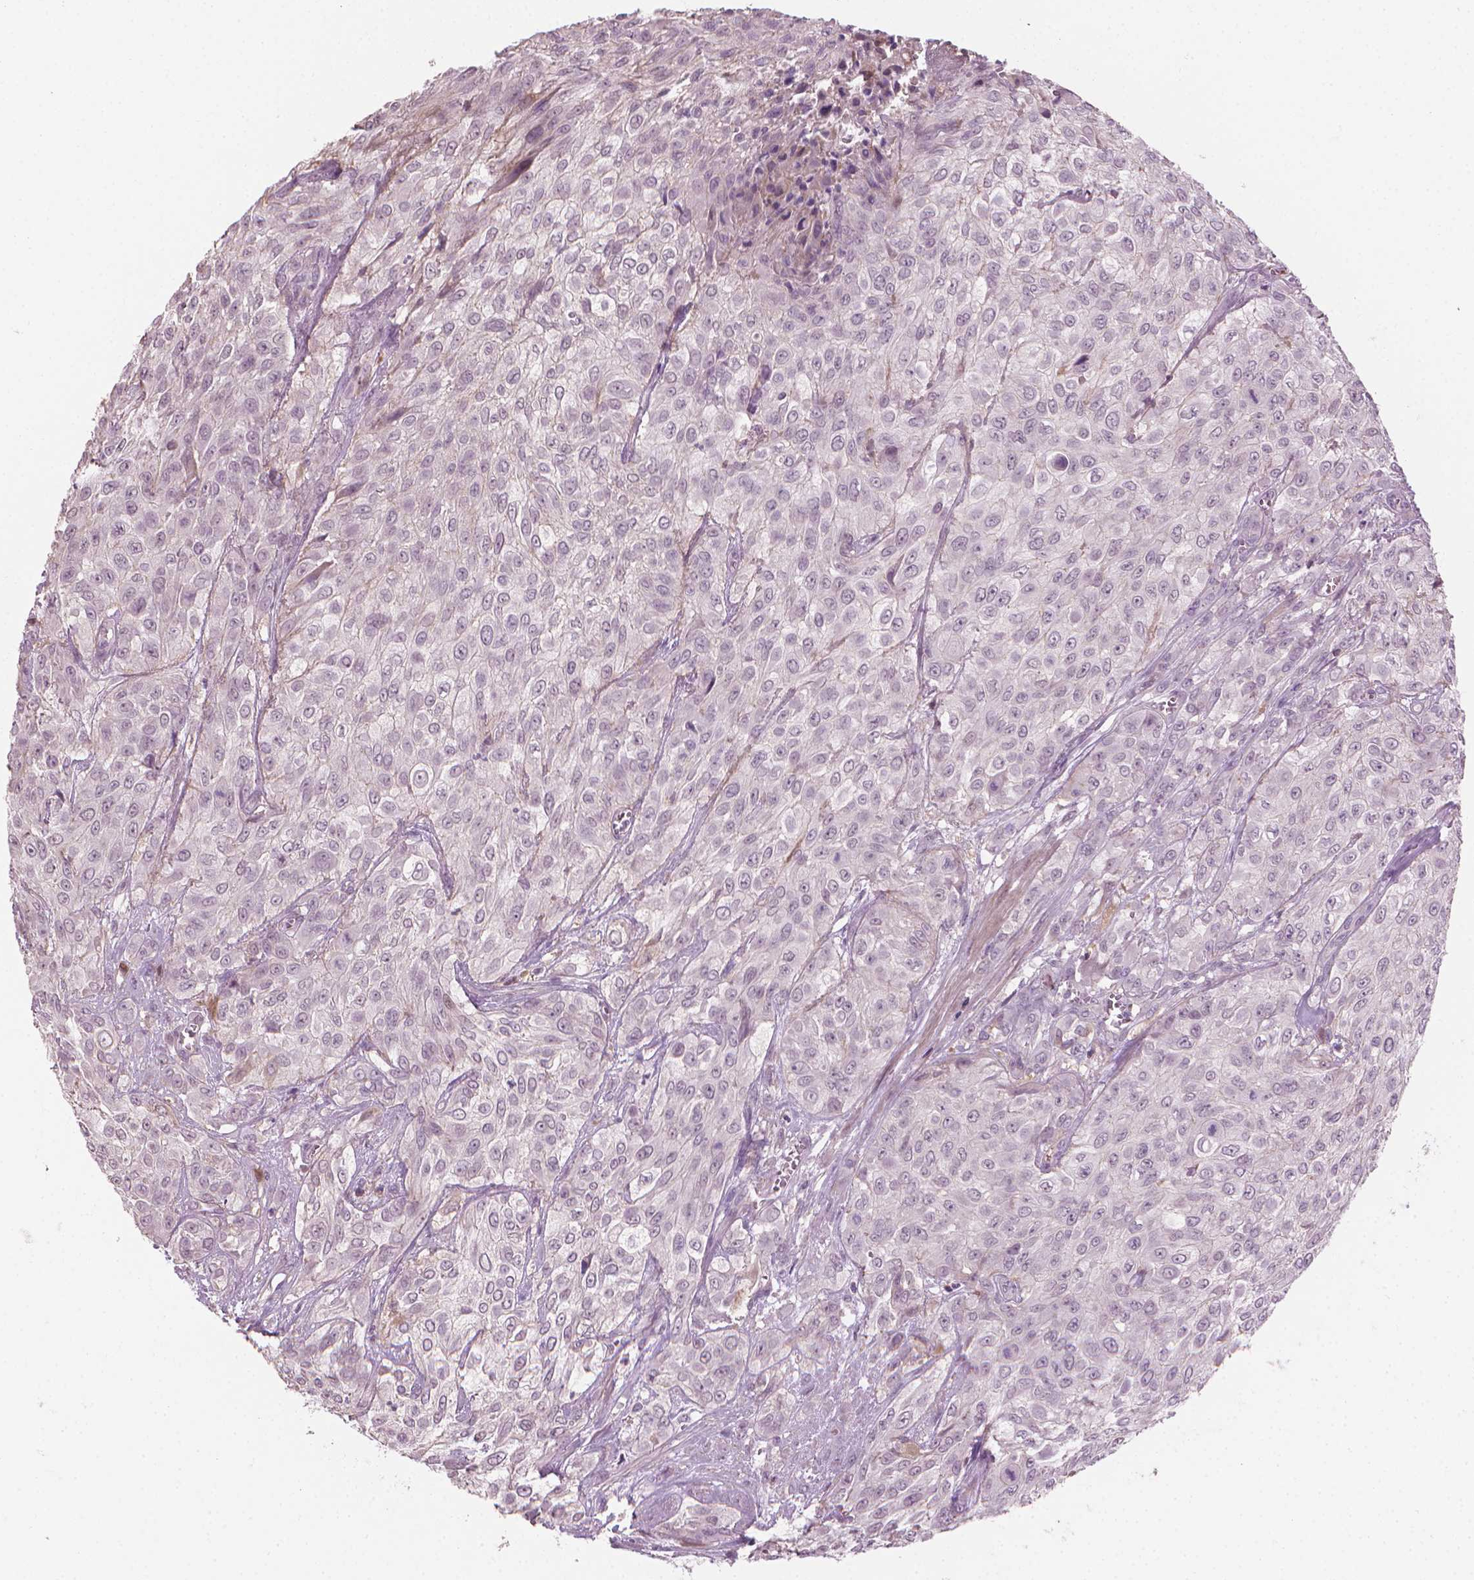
{"staining": {"intensity": "negative", "quantity": "none", "location": "none"}, "tissue": "urothelial cancer", "cell_type": "Tumor cells", "image_type": "cancer", "snomed": [{"axis": "morphology", "description": "Urothelial carcinoma, High grade"}, {"axis": "topography", "description": "Urinary bladder"}], "caption": "IHC image of neoplastic tissue: human urothelial cancer stained with DAB shows no significant protein staining in tumor cells.", "gene": "SAXO2", "patient": {"sex": "male", "age": 57}}